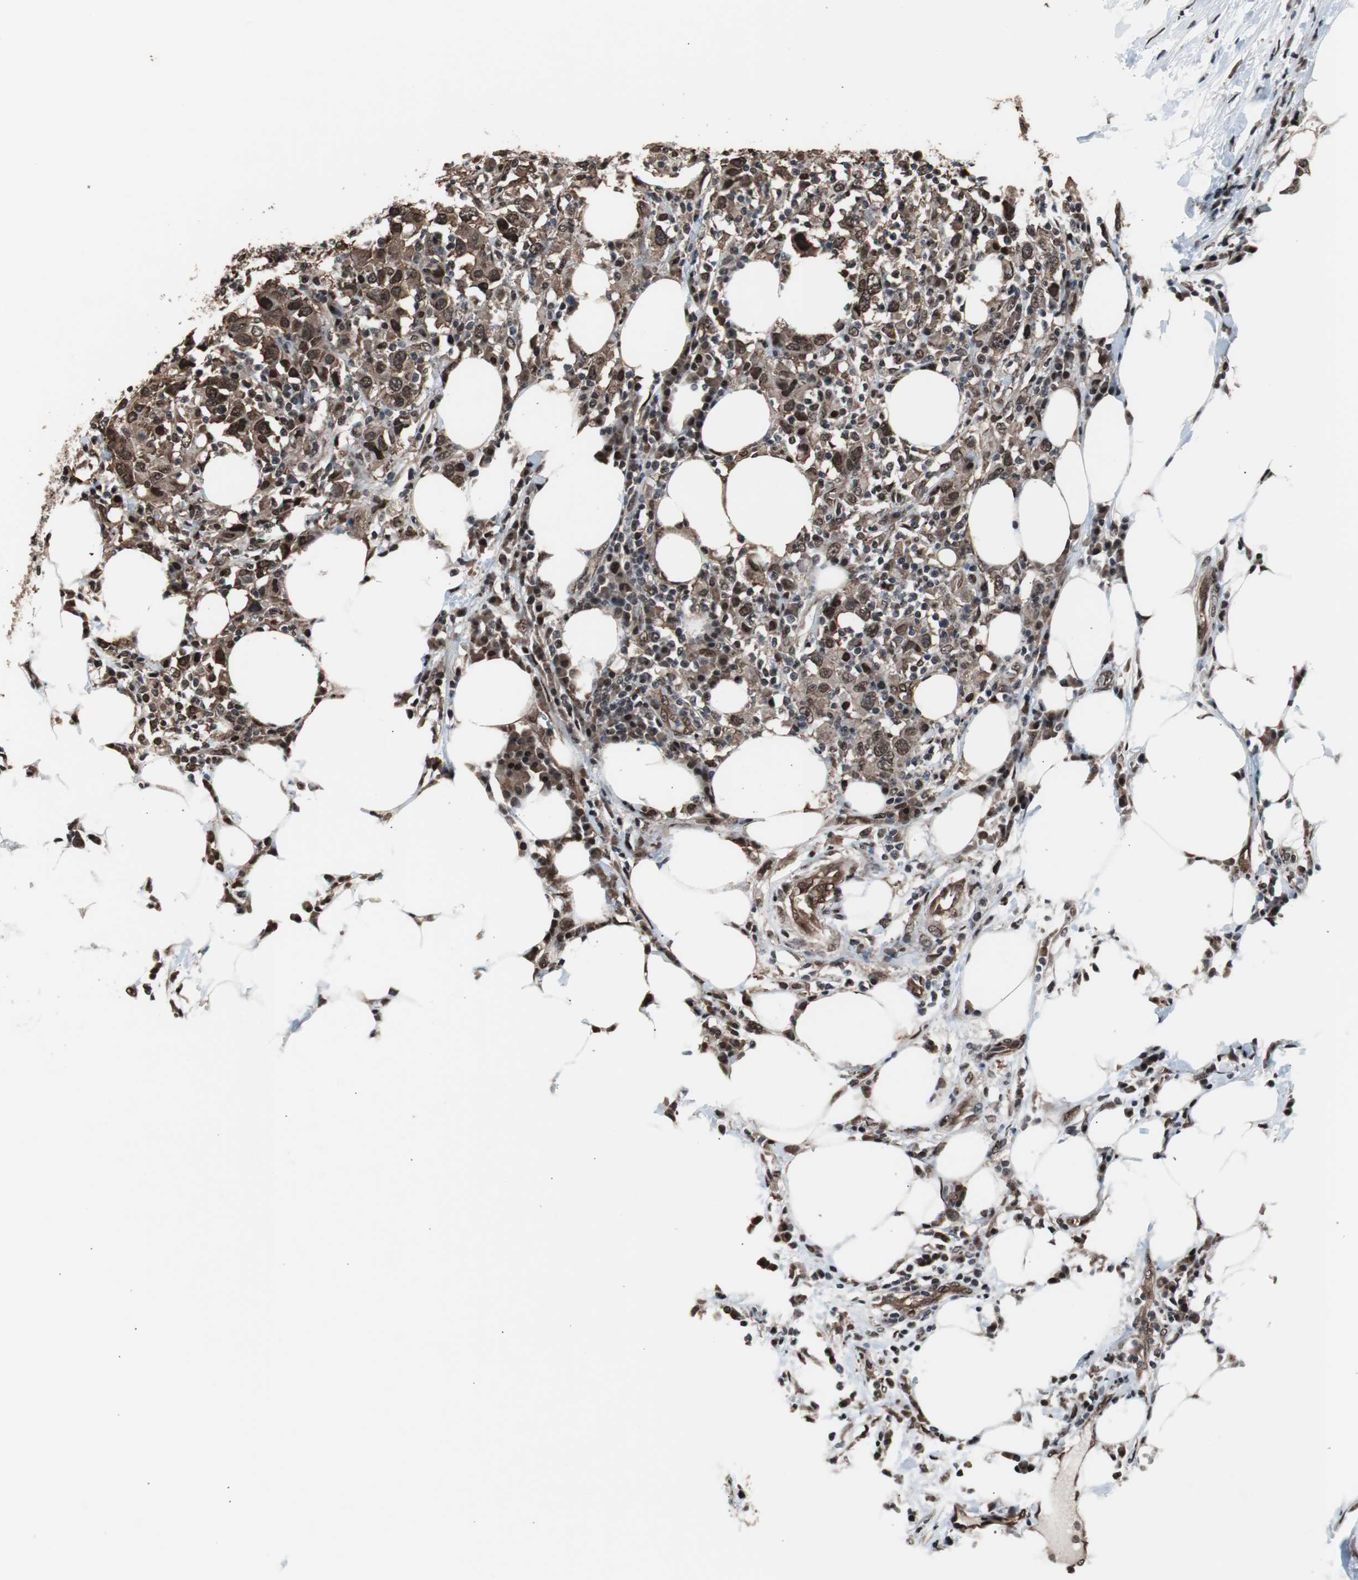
{"staining": {"intensity": "strong", "quantity": ">75%", "location": "cytoplasmic/membranous,nuclear"}, "tissue": "urothelial cancer", "cell_type": "Tumor cells", "image_type": "cancer", "snomed": [{"axis": "morphology", "description": "Urothelial carcinoma, High grade"}, {"axis": "topography", "description": "Urinary bladder"}], "caption": "IHC histopathology image of neoplastic tissue: urothelial carcinoma (high-grade) stained using immunohistochemistry (IHC) reveals high levels of strong protein expression localized specifically in the cytoplasmic/membranous and nuclear of tumor cells, appearing as a cytoplasmic/membranous and nuclear brown color.", "gene": "POGZ", "patient": {"sex": "male", "age": 61}}